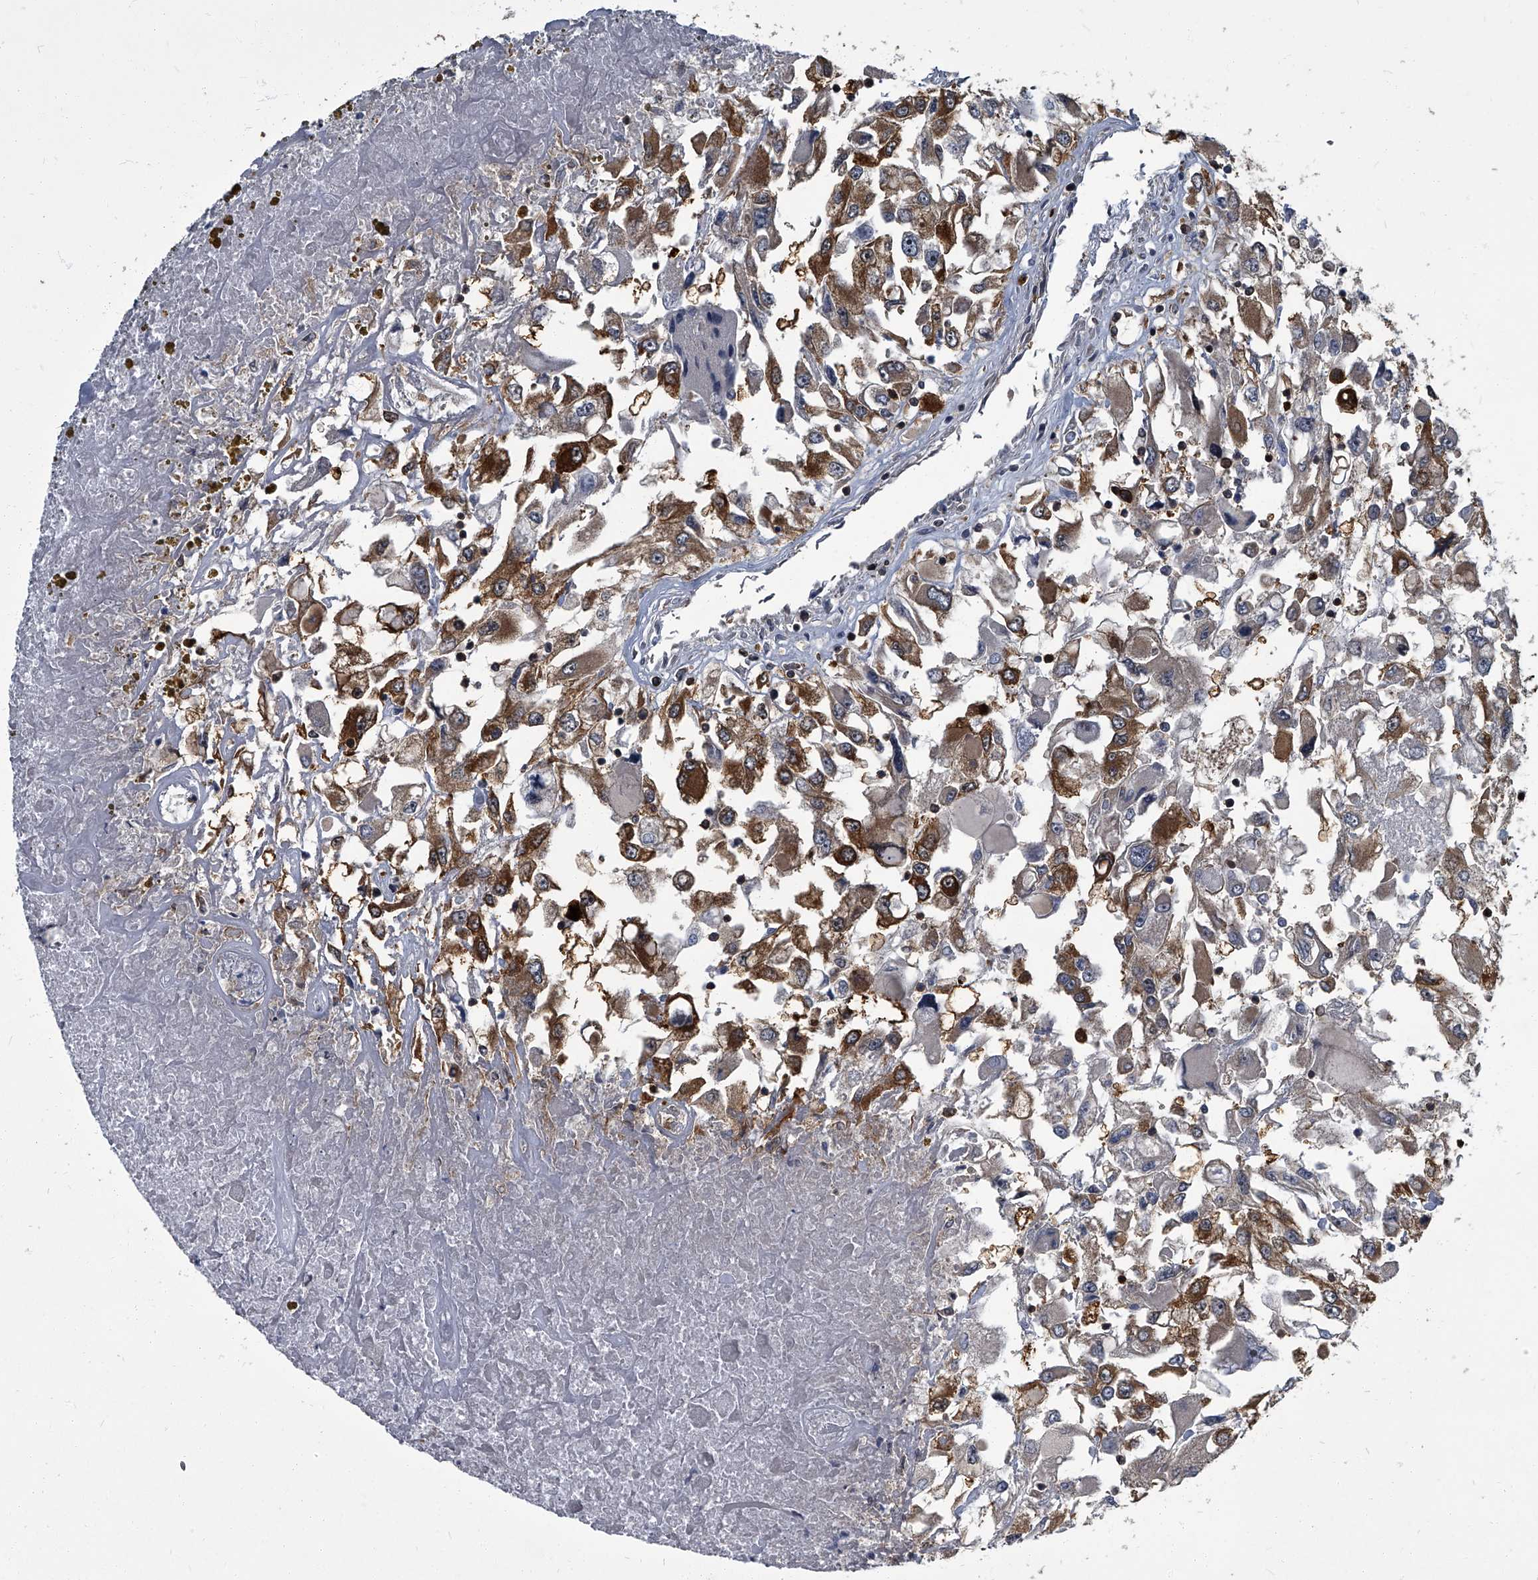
{"staining": {"intensity": "strong", "quantity": "25%-75%", "location": "cytoplasmic/membranous"}, "tissue": "renal cancer", "cell_type": "Tumor cells", "image_type": "cancer", "snomed": [{"axis": "morphology", "description": "Adenocarcinoma, NOS"}, {"axis": "topography", "description": "Kidney"}], "caption": "Protein staining reveals strong cytoplasmic/membranous expression in approximately 25%-75% of tumor cells in renal cancer. The staining was performed using DAB, with brown indicating positive protein expression. Nuclei are stained blue with hematoxylin.", "gene": "CDV3", "patient": {"sex": "female", "age": 52}}